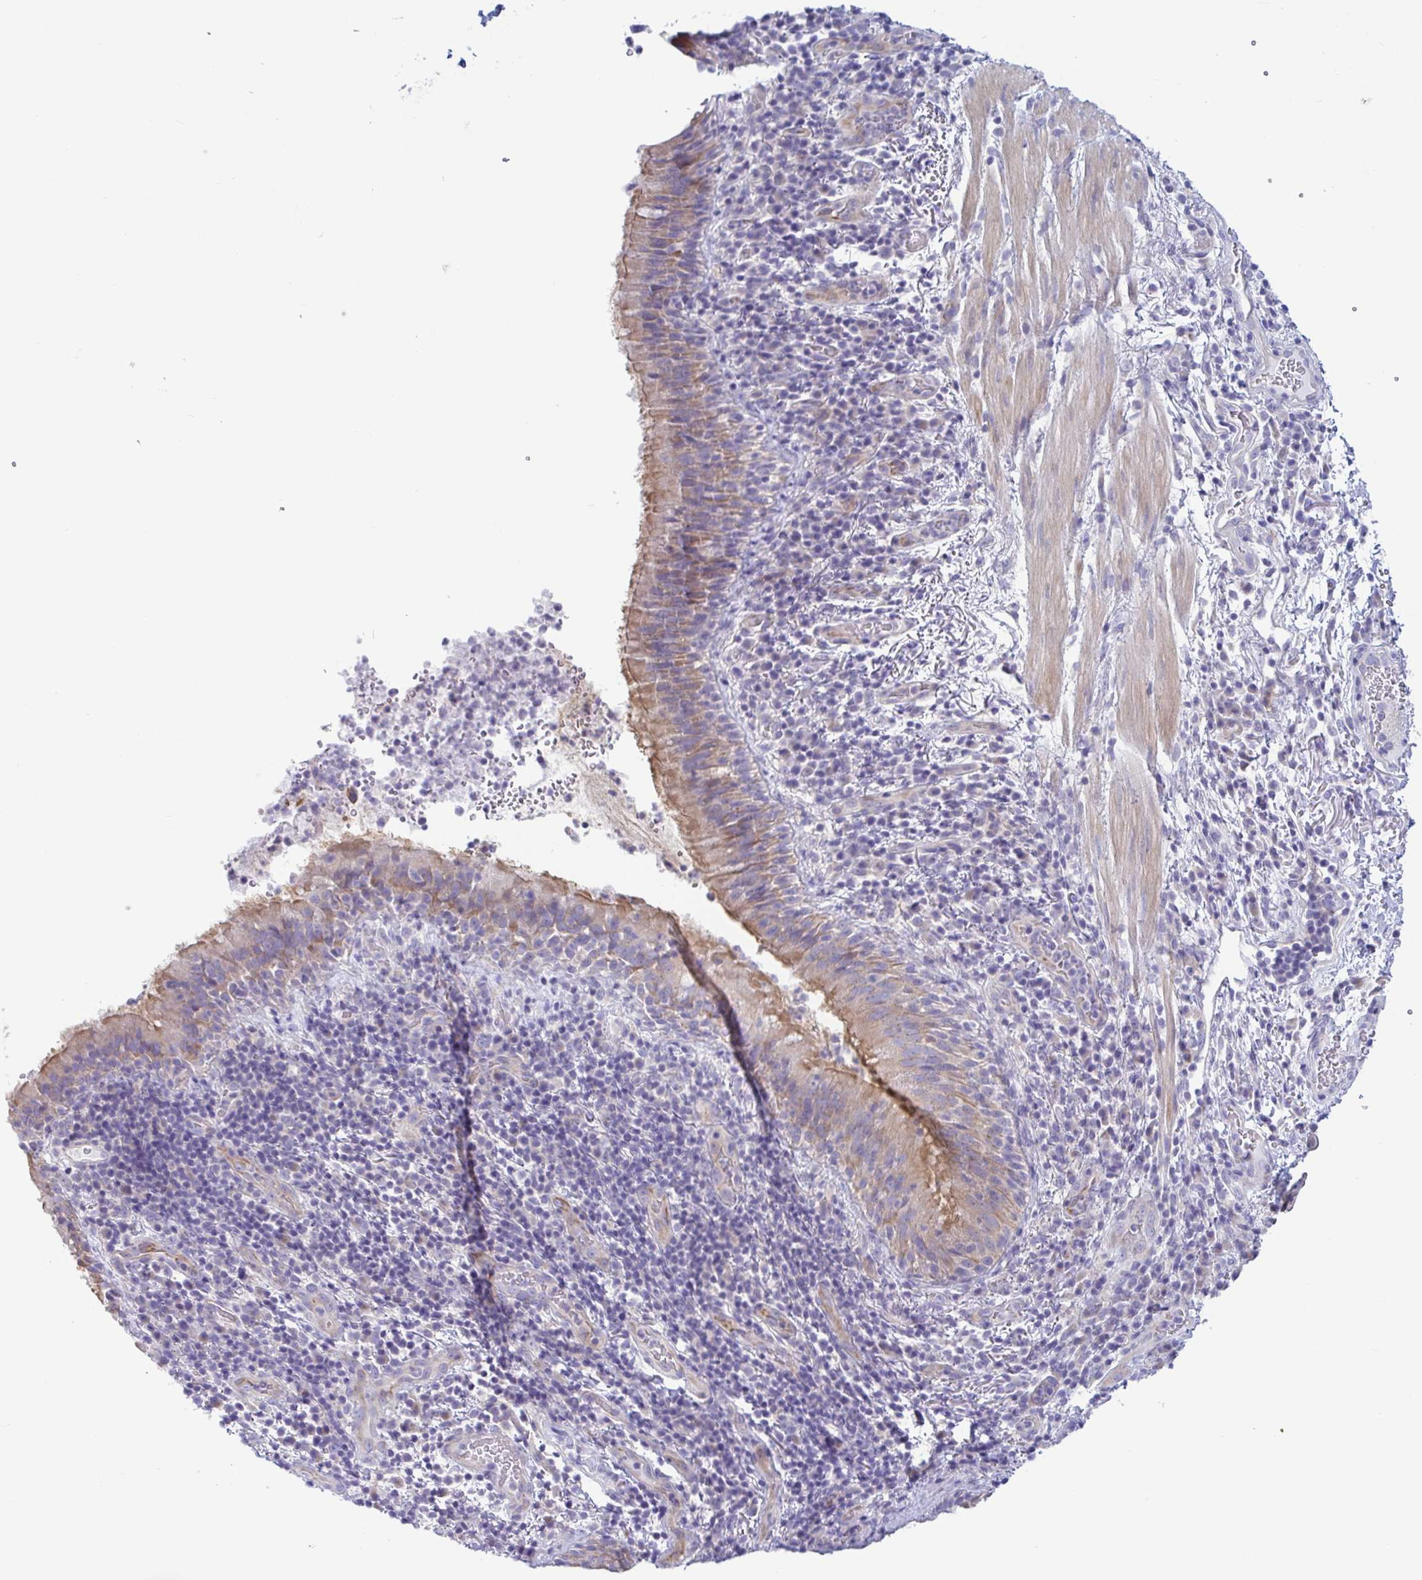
{"staining": {"intensity": "moderate", "quantity": ">75%", "location": "cytoplasmic/membranous"}, "tissue": "bronchus", "cell_type": "Respiratory epithelial cells", "image_type": "normal", "snomed": [{"axis": "morphology", "description": "Normal tissue, NOS"}, {"axis": "topography", "description": "Lymph node"}, {"axis": "topography", "description": "Bronchus"}], "caption": "A photomicrograph of human bronchus stained for a protein reveals moderate cytoplasmic/membranous brown staining in respiratory epithelial cells. The protein is shown in brown color, while the nuclei are stained blue.", "gene": "TNNI2", "patient": {"sex": "male", "age": 56}}